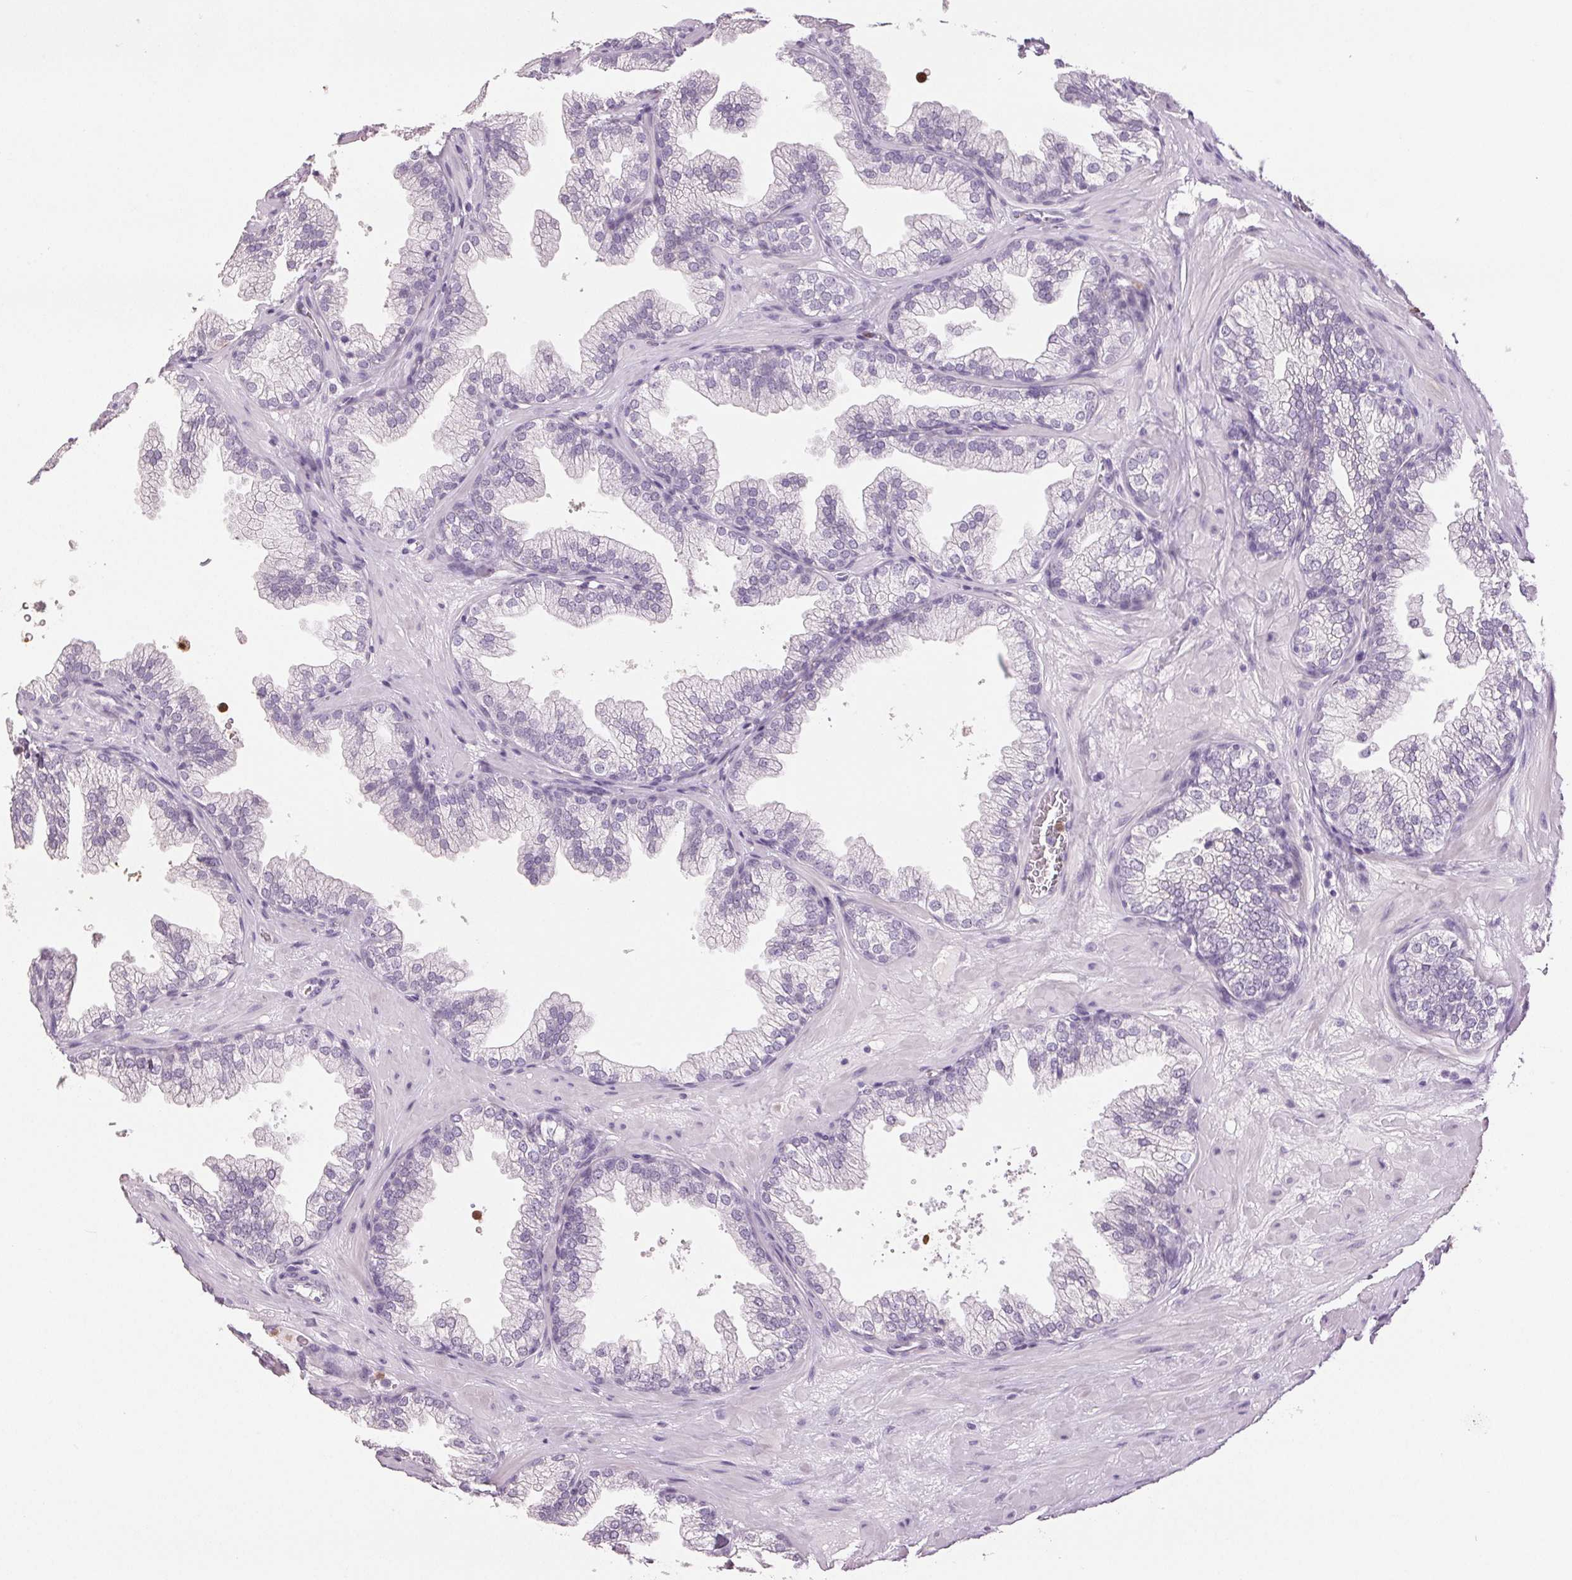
{"staining": {"intensity": "weak", "quantity": "<25%", "location": "cytoplasmic/membranous"}, "tissue": "prostate", "cell_type": "Glandular cells", "image_type": "normal", "snomed": [{"axis": "morphology", "description": "Normal tissue, NOS"}, {"axis": "topography", "description": "Prostate"}], "caption": "Immunohistochemistry (IHC) micrograph of benign prostate: prostate stained with DAB demonstrates no significant protein positivity in glandular cells.", "gene": "LTF", "patient": {"sex": "male", "age": 37}}